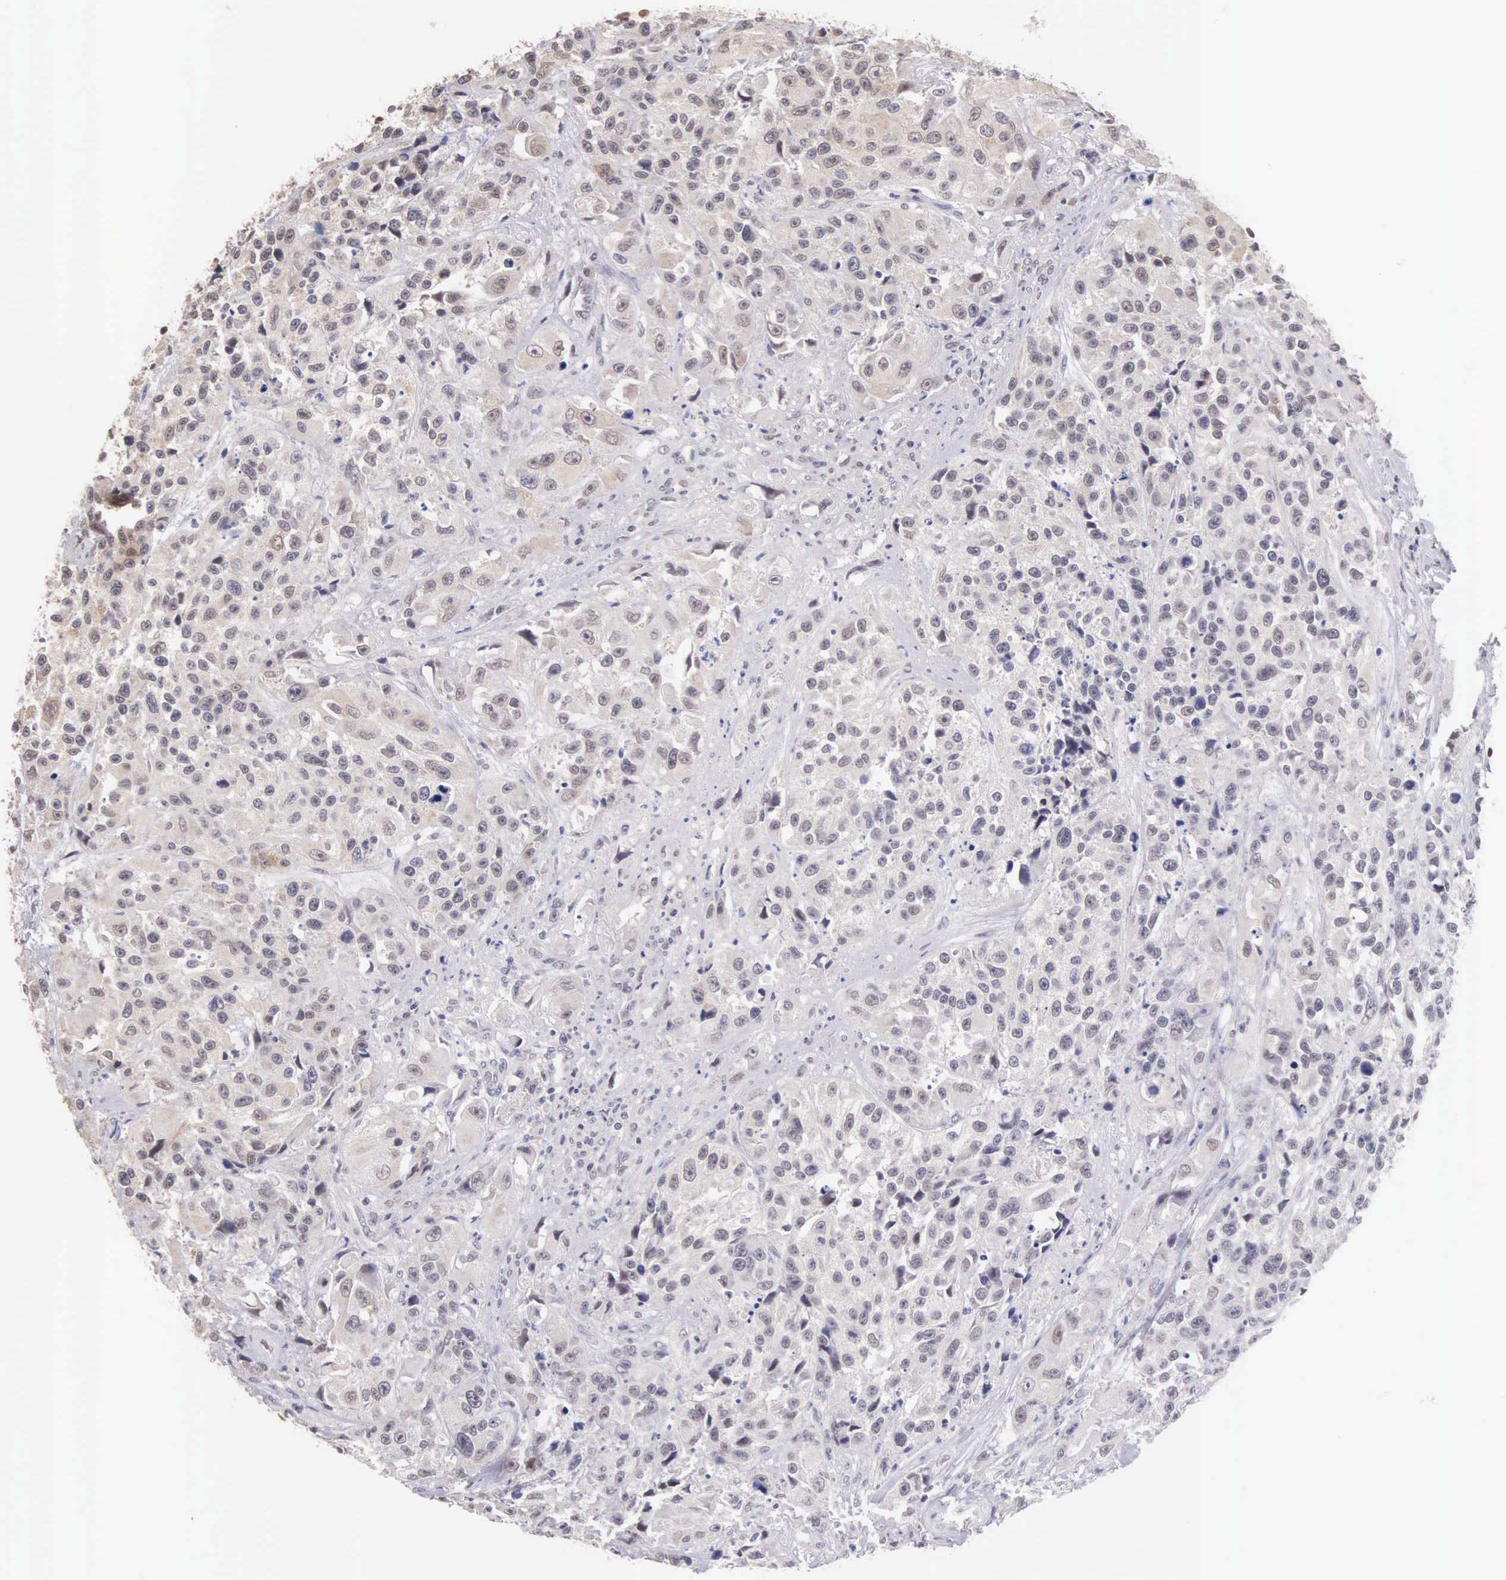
{"staining": {"intensity": "weak", "quantity": "<25%", "location": "nuclear"}, "tissue": "urothelial cancer", "cell_type": "Tumor cells", "image_type": "cancer", "snomed": [{"axis": "morphology", "description": "Urothelial carcinoma, High grade"}, {"axis": "topography", "description": "Urinary bladder"}], "caption": "Immunohistochemical staining of human urothelial cancer shows no significant positivity in tumor cells.", "gene": "HMGXB4", "patient": {"sex": "female", "age": 81}}